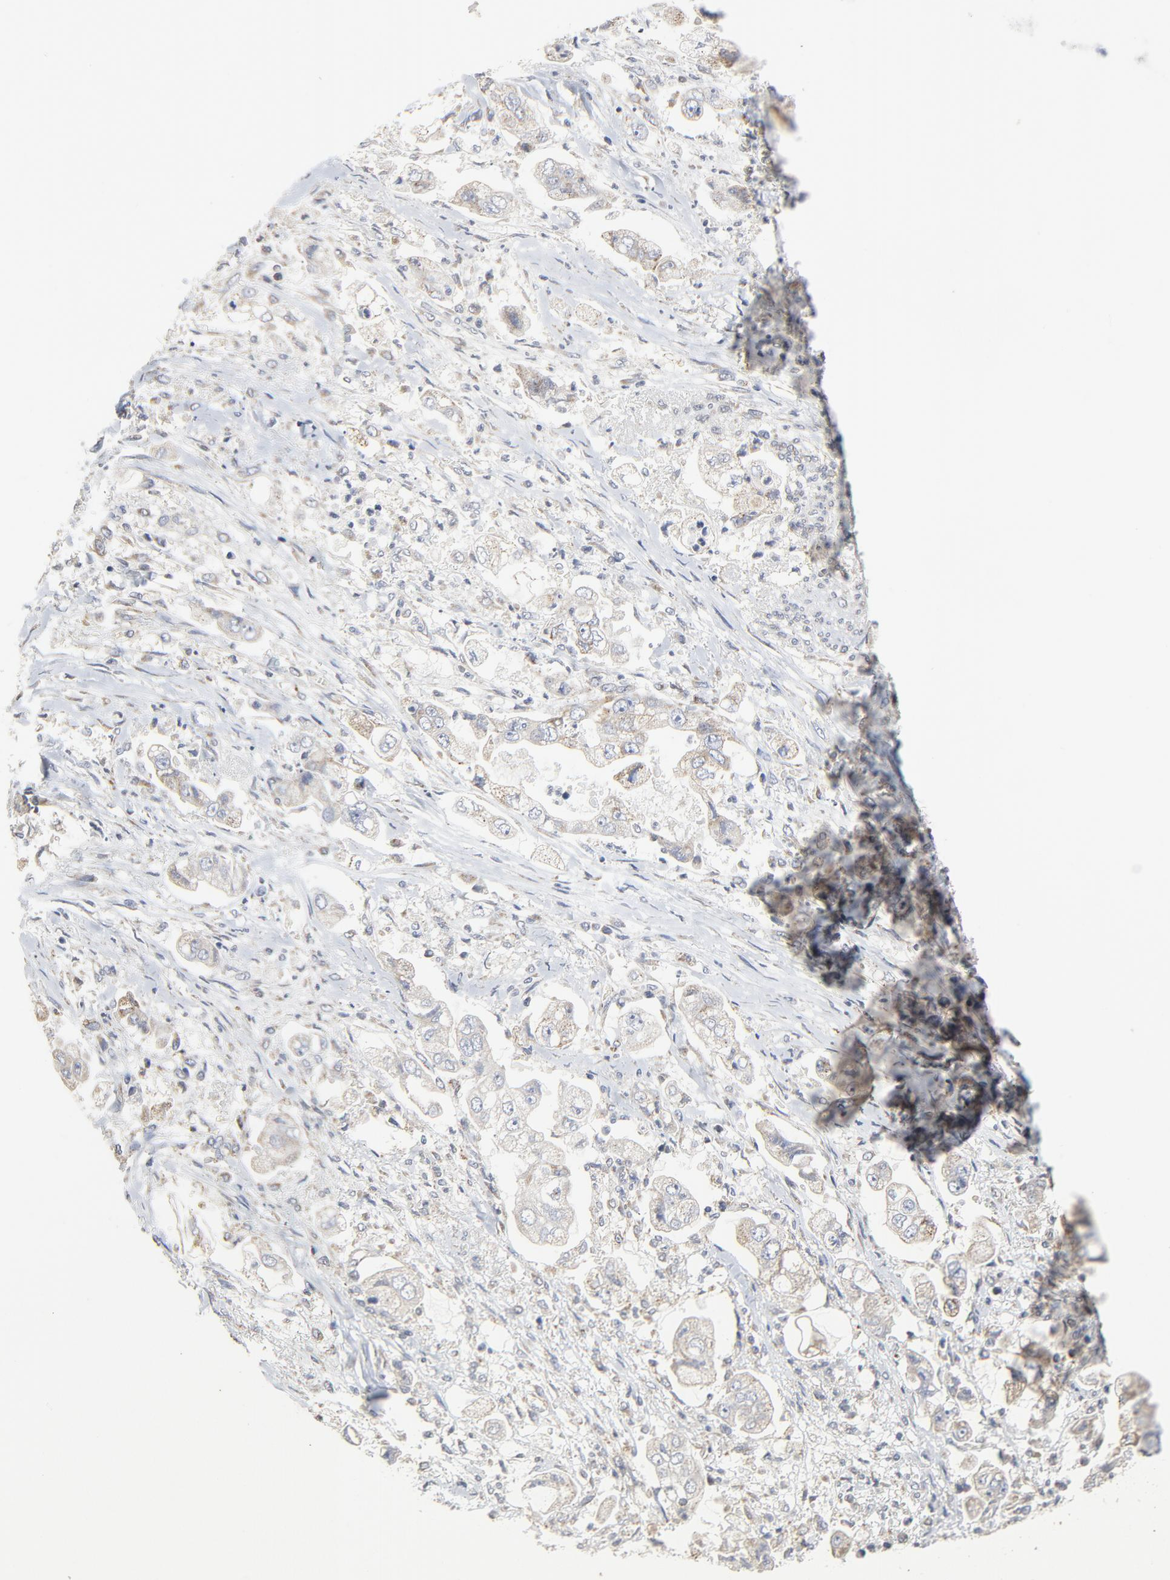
{"staining": {"intensity": "weak", "quantity": ">75%", "location": "nuclear"}, "tissue": "stomach cancer", "cell_type": "Tumor cells", "image_type": "cancer", "snomed": [{"axis": "morphology", "description": "Adenocarcinoma, NOS"}, {"axis": "topography", "description": "Stomach"}], "caption": "Brown immunohistochemical staining in adenocarcinoma (stomach) exhibits weak nuclear positivity in approximately >75% of tumor cells.", "gene": "C14orf119", "patient": {"sex": "male", "age": 62}}